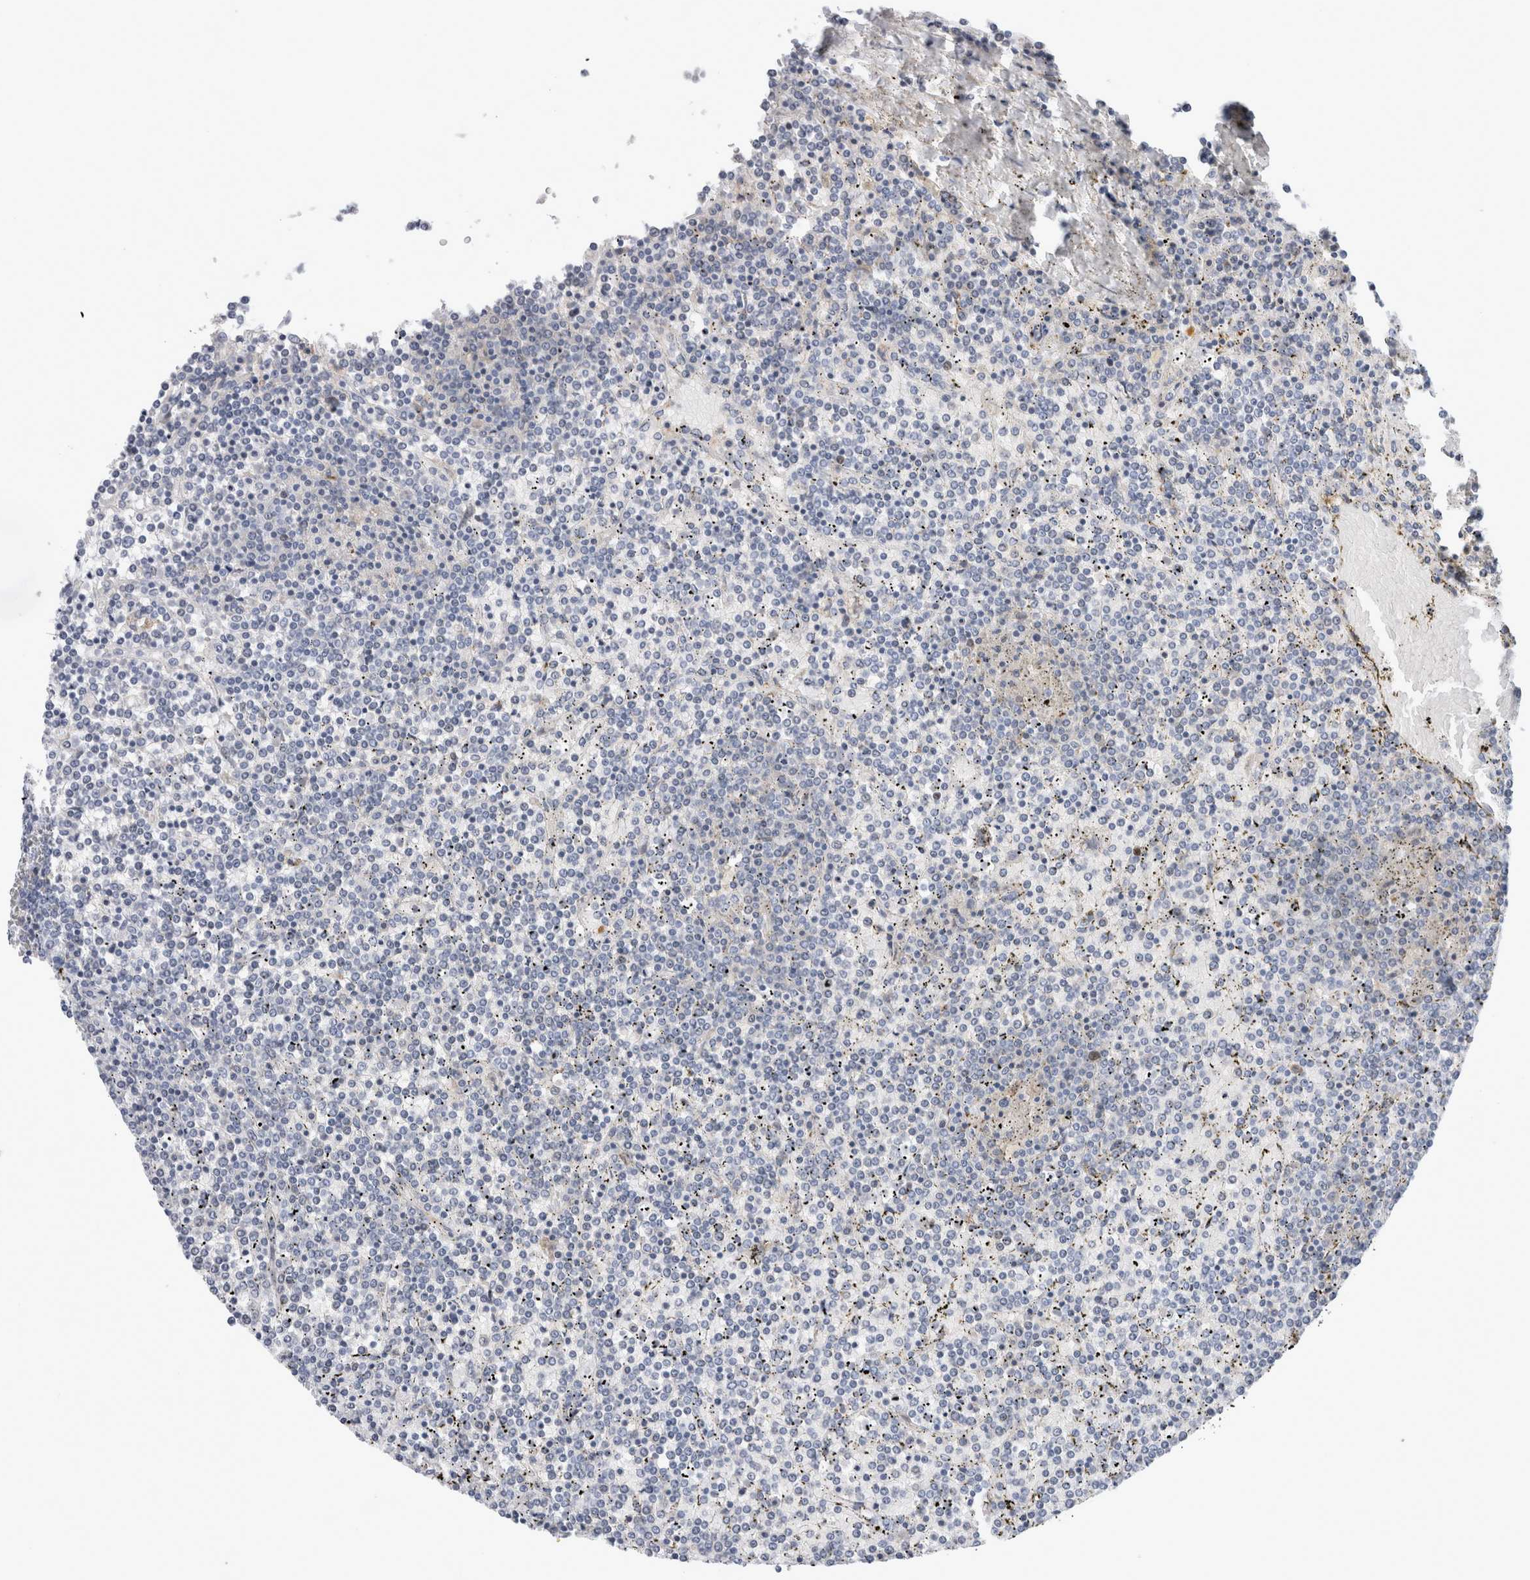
{"staining": {"intensity": "negative", "quantity": "none", "location": "none"}, "tissue": "lymphoma", "cell_type": "Tumor cells", "image_type": "cancer", "snomed": [{"axis": "morphology", "description": "Malignant lymphoma, non-Hodgkin's type, Low grade"}, {"axis": "topography", "description": "Spleen"}], "caption": "An immunohistochemistry (IHC) image of lymphoma is shown. There is no staining in tumor cells of lymphoma.", "gene": "ECHDC2", "patient": {"sex": "female", "age": 19}}